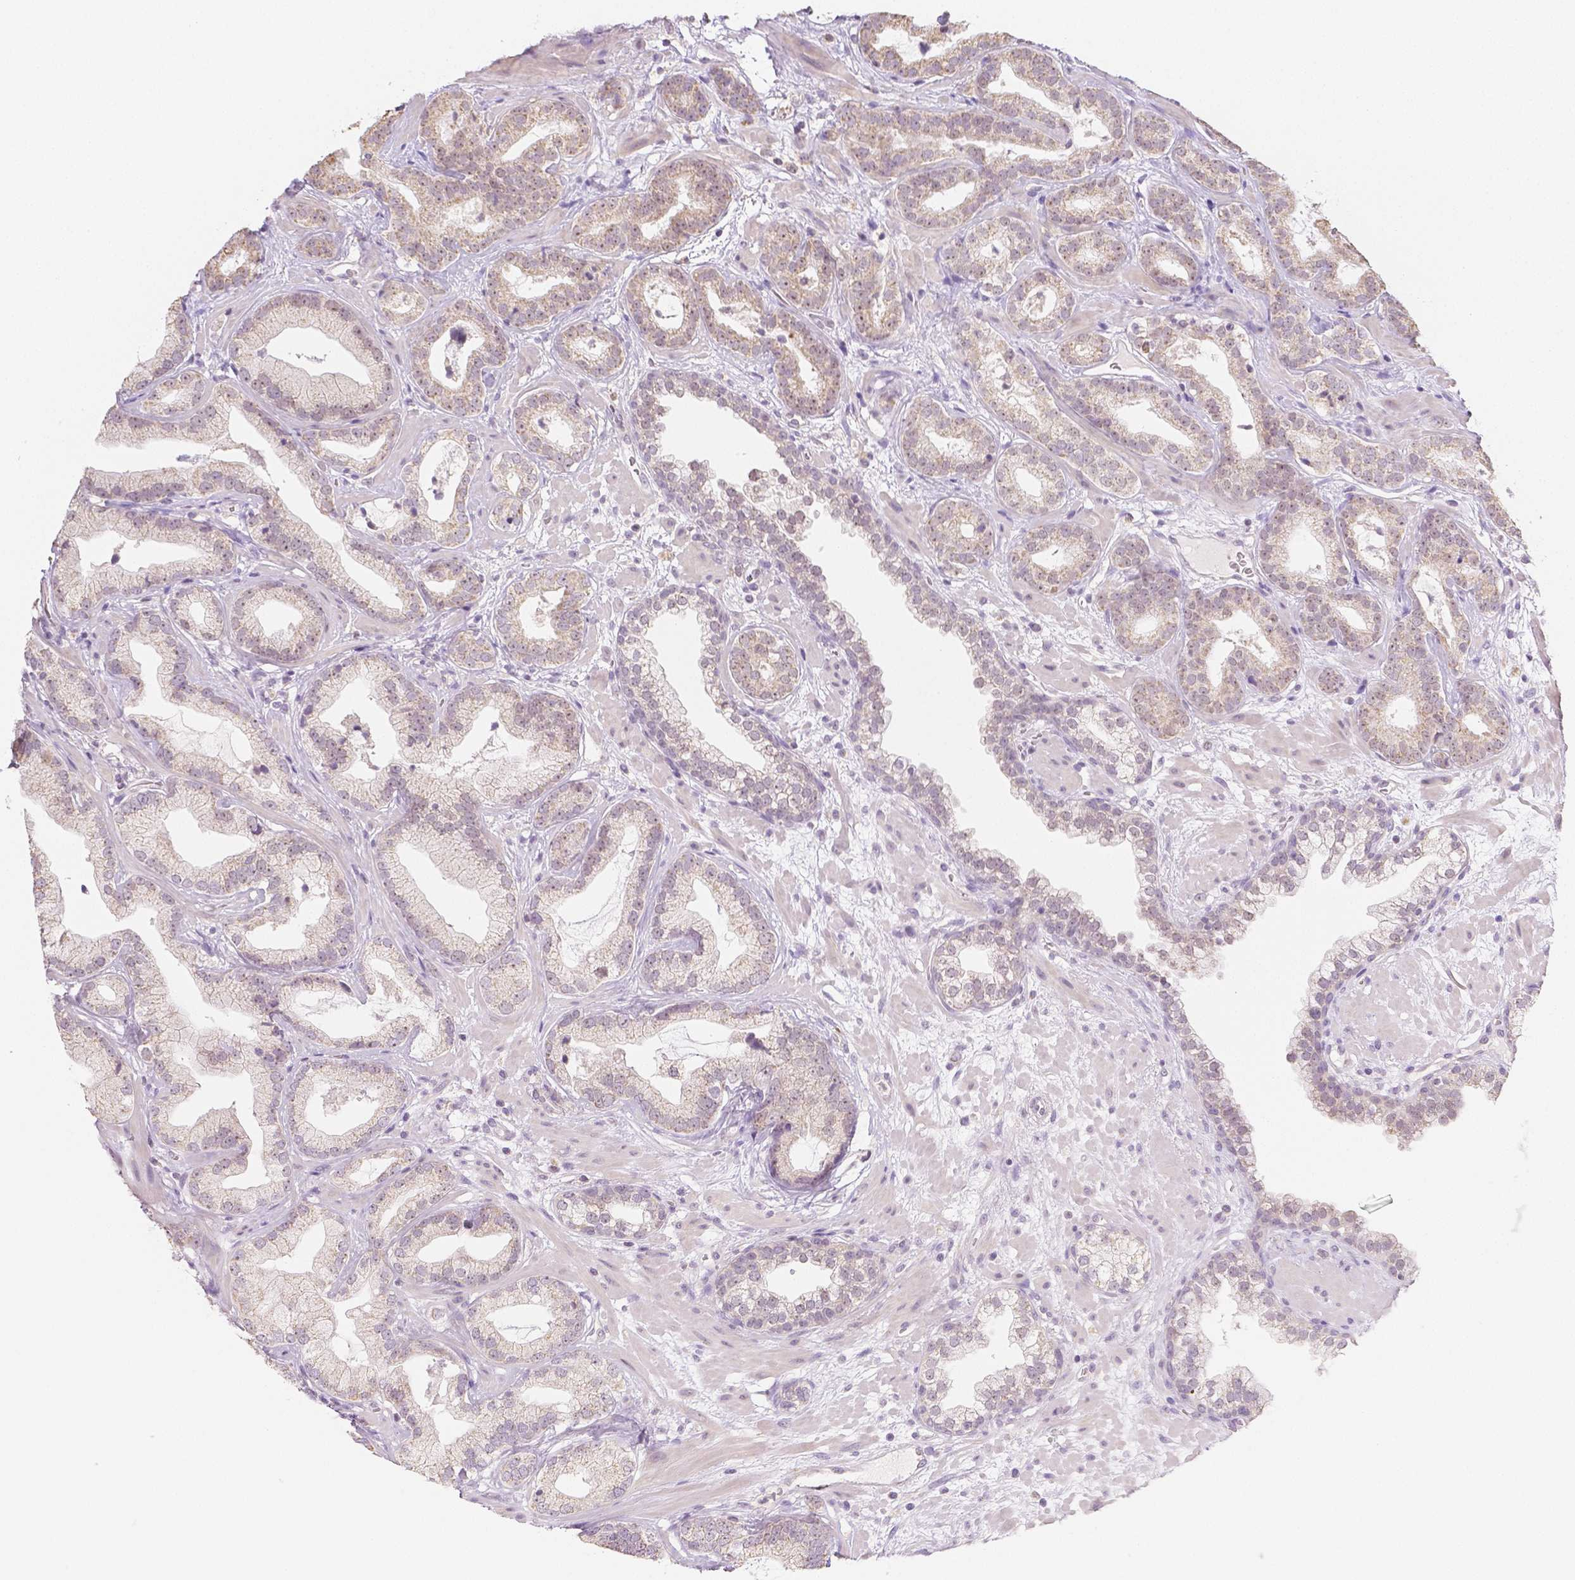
{"staining": {"intensity": "moderate", "quantity": ">75%", "location": "nuclear"}, "tissue": "prostate cancer", "cell_type": "Tumor cells", "image_type": "cancer", "snomed": [{"axis": "morphology", "description": "Adenocarcinoma, Low grade"}, {"axis": "topography", "description": "Prostate"}], "caption": "Human low-grade adenocarcinoma (prostate) stained for a protein (brown) reveals moderate nuclear positive positivity in approximately >75% of tumor cells.", "gene": "NVL", "patient": {"sex": "male", "age": 62}}